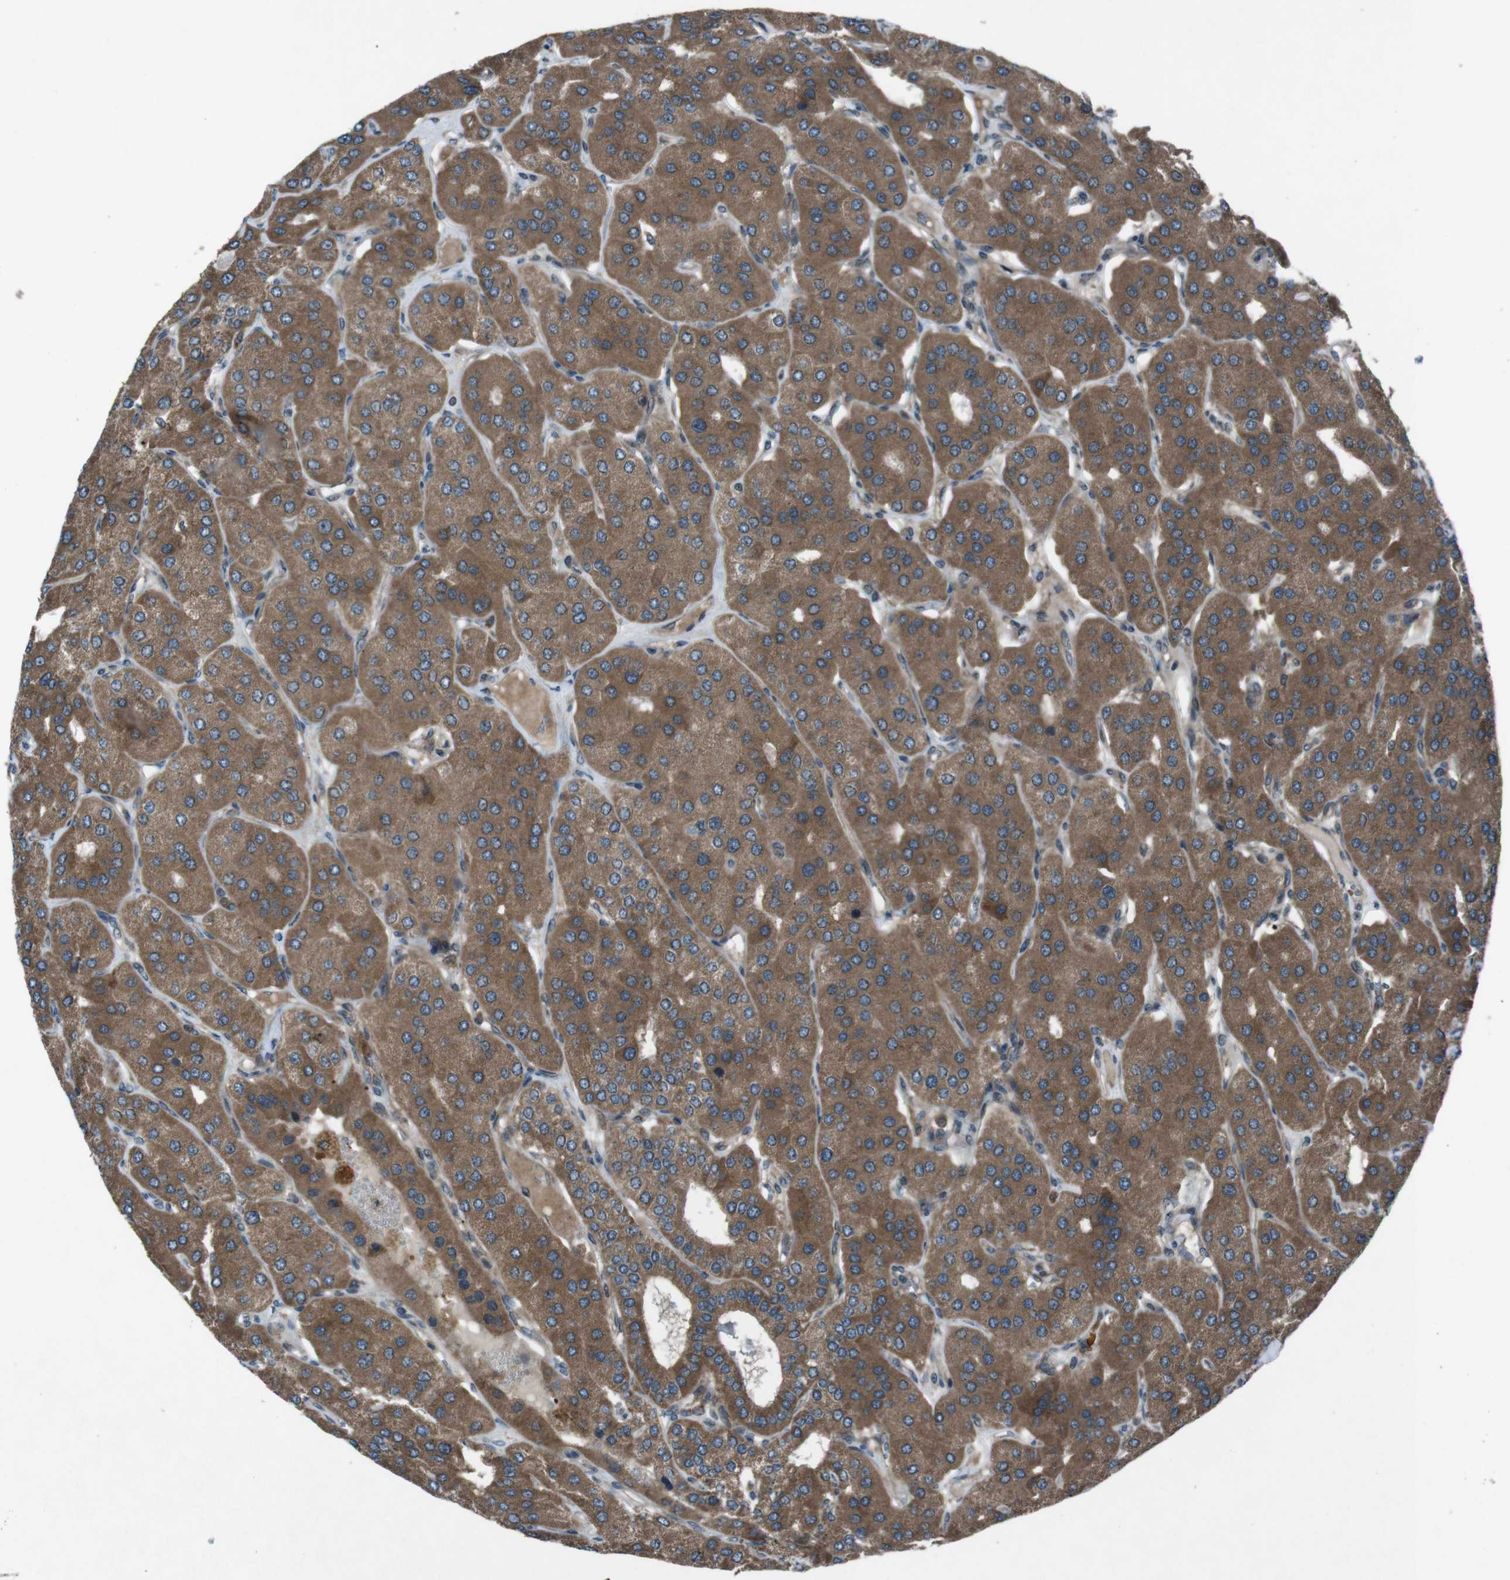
{"staining": {"intensity": "strong", "quantity": ">75%", "location": "cytoplasmic/membranous"}, "tissue": "parathyroid gland", "cell_type": "Glandular cells", "image_type": "normal", "snomed": [{"axis": "morphology", "description": "Normal tissue, NOS"}, {"axis": "morphology", "description": "Adenoma, NOS"}, {"axis": "topography", "description": "Parathyroid gland"}], "caption": "This is a photomicrograph of immunohistochemistry (IHC) staining of unremarkable parathyroid gland, which shows strong expression in the cytoplasmic/membranous of glandular cells.", "gene": "SLC27A4", "patient": {"sex": "female", "age": 86}}